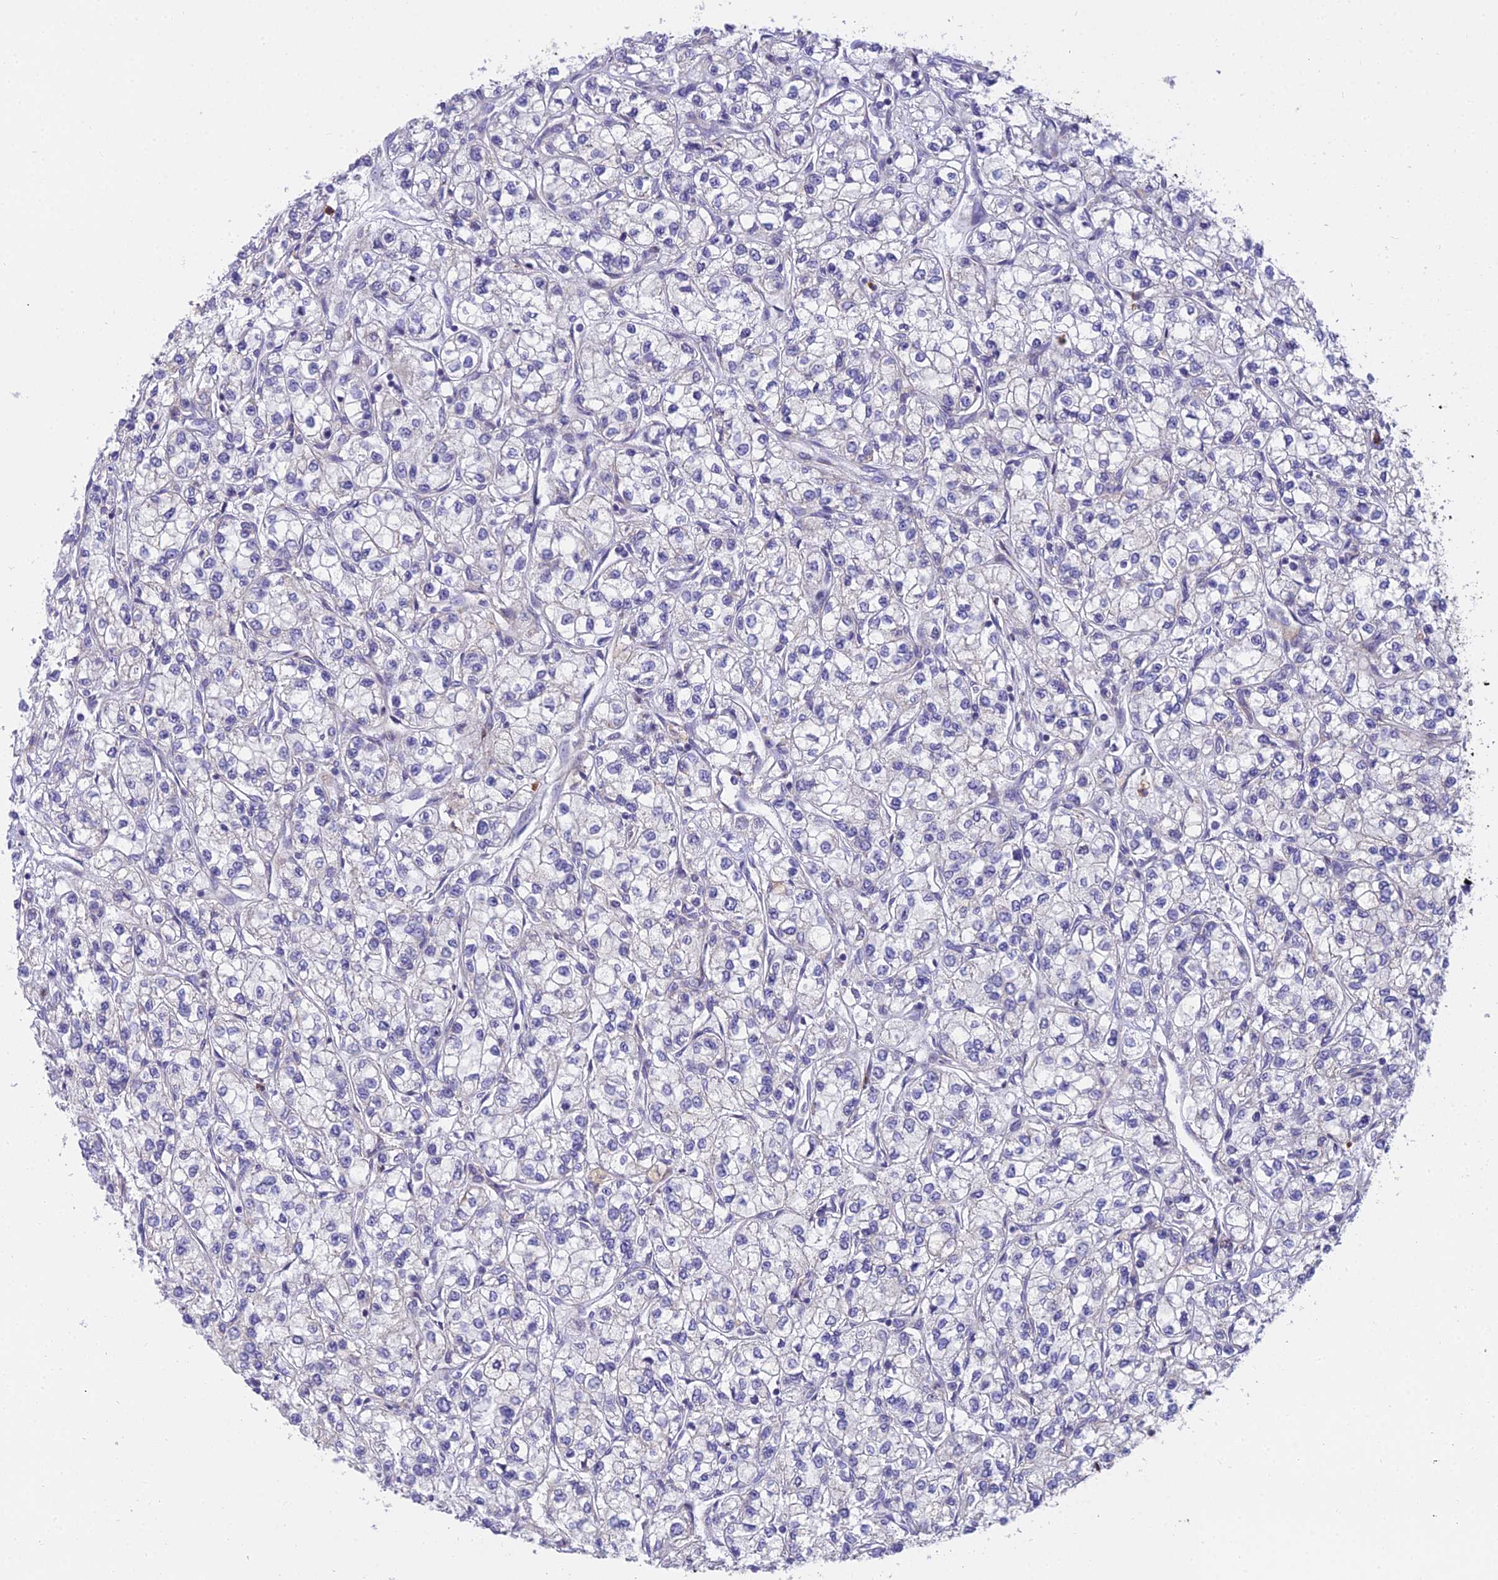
{"staining": {"intensity": "negative", "quantity": "none", "location": "none"}, "tissue": "renal cancer", "cell_type": "Tumor cells", "image_type": "cancer", "snomed": [{"axis": "morphology", "description": "Adenocarcinoma, NOS"}, {"axis": "topography", "description": "Kidney"}], "caption": "This is a micrograph of IHC staining of renal adenocarcinoma, which shows no expression in tumor cells.", "gene": "CLCN7", "patient": {"sex": "male", "age": 80}}